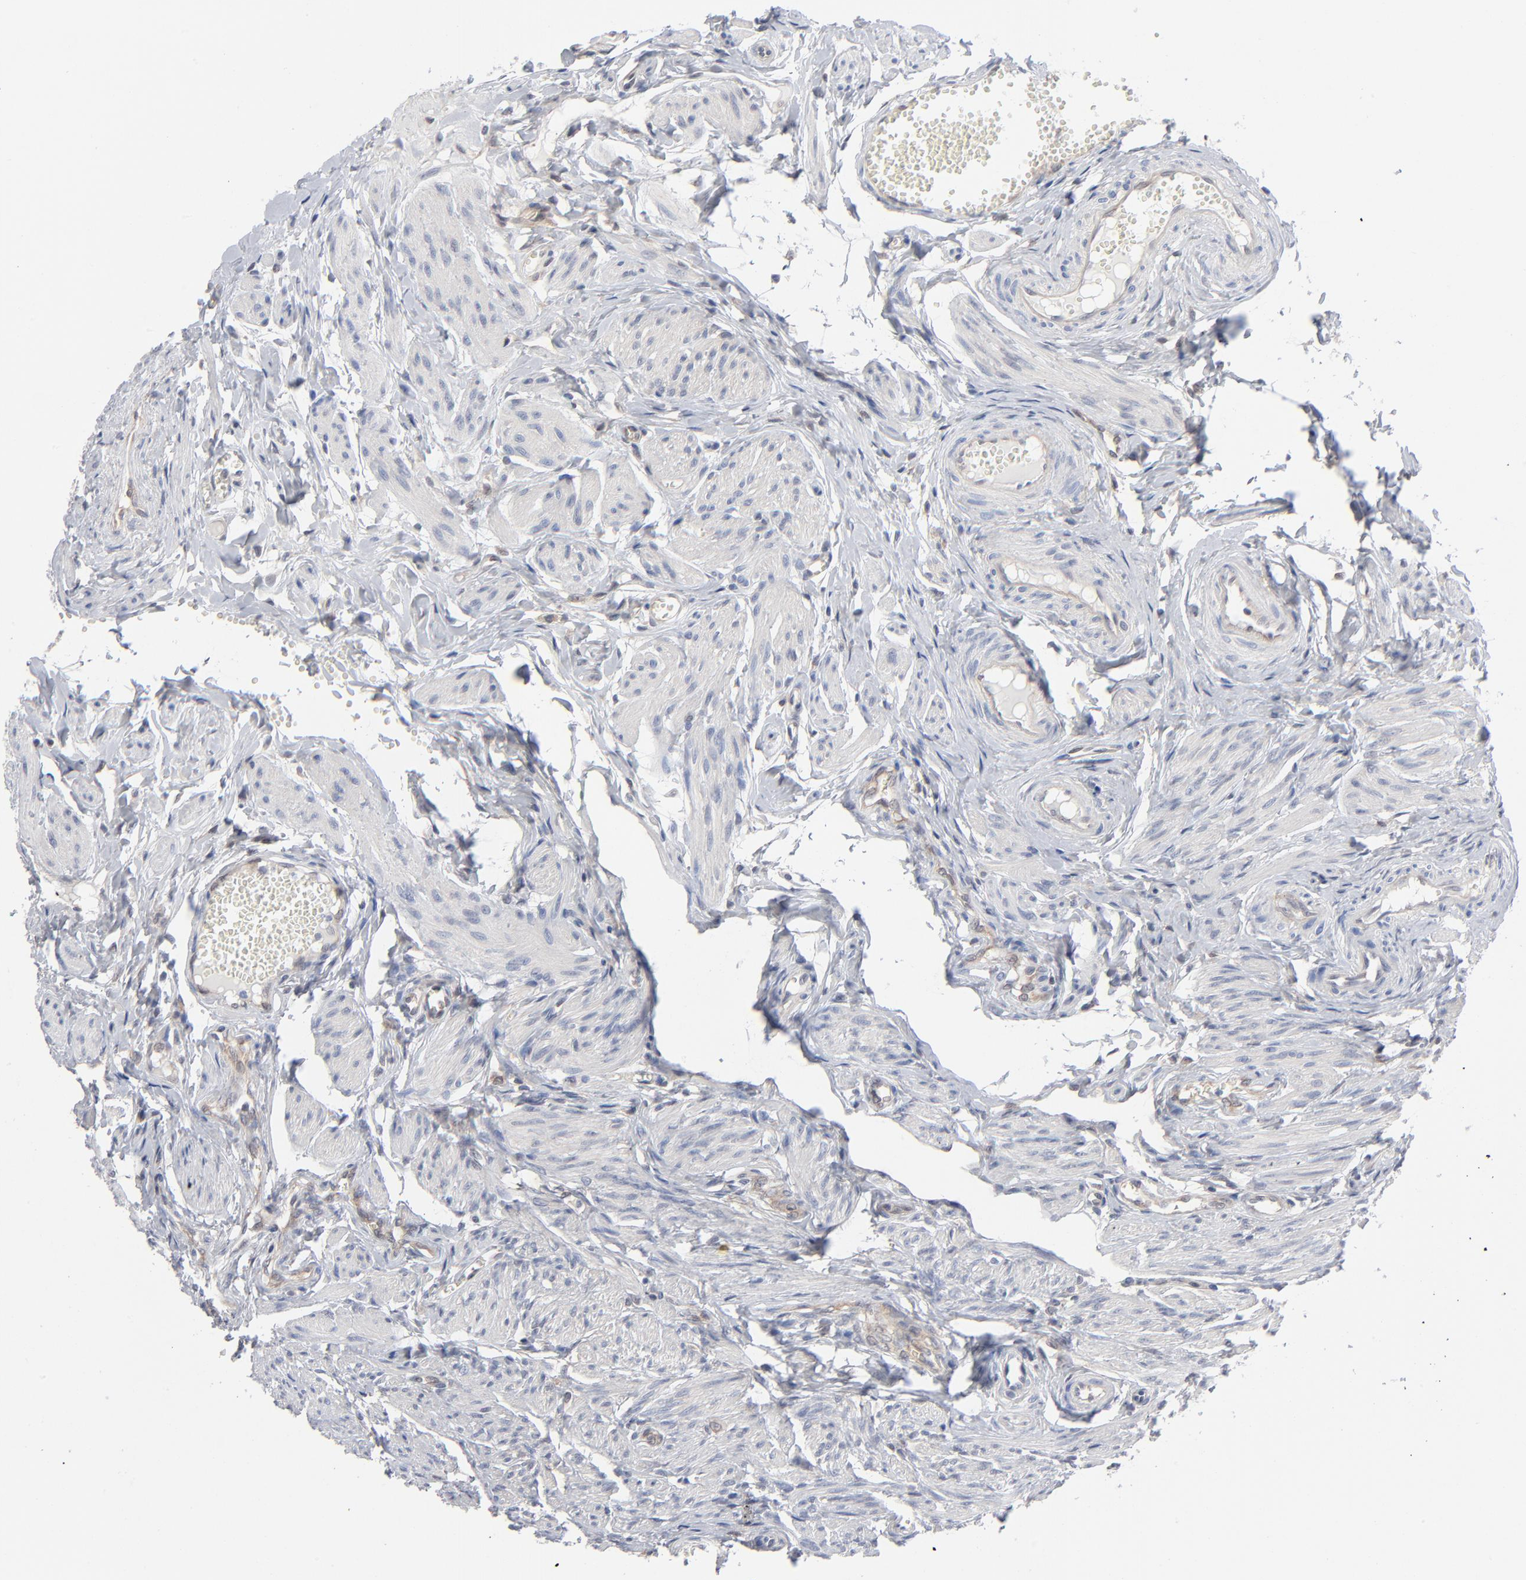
{"staining": {"intensity": "weak", "quantity": ">75%", "location": "cytoplasmic/membranous"}, "tissue": "fallopian tube", "cell_type": "Glandular cells", "image_type": "normal", "snomed": [{"axis": "morphology", "description": "Normal tissue, NOS"}, {"axis": "topography", "description": "Fallopian tube"}], "caption": "A high-resolution photomicrograph shows immunohistochemistry (IHC) staining of normal fallopian tube, which shows weak cytoplasmic/membranous positivity in approximately >75% of glandular cells.", "gene": "RPS6KB1", "patient": {"sex": "female", "age": 46}}